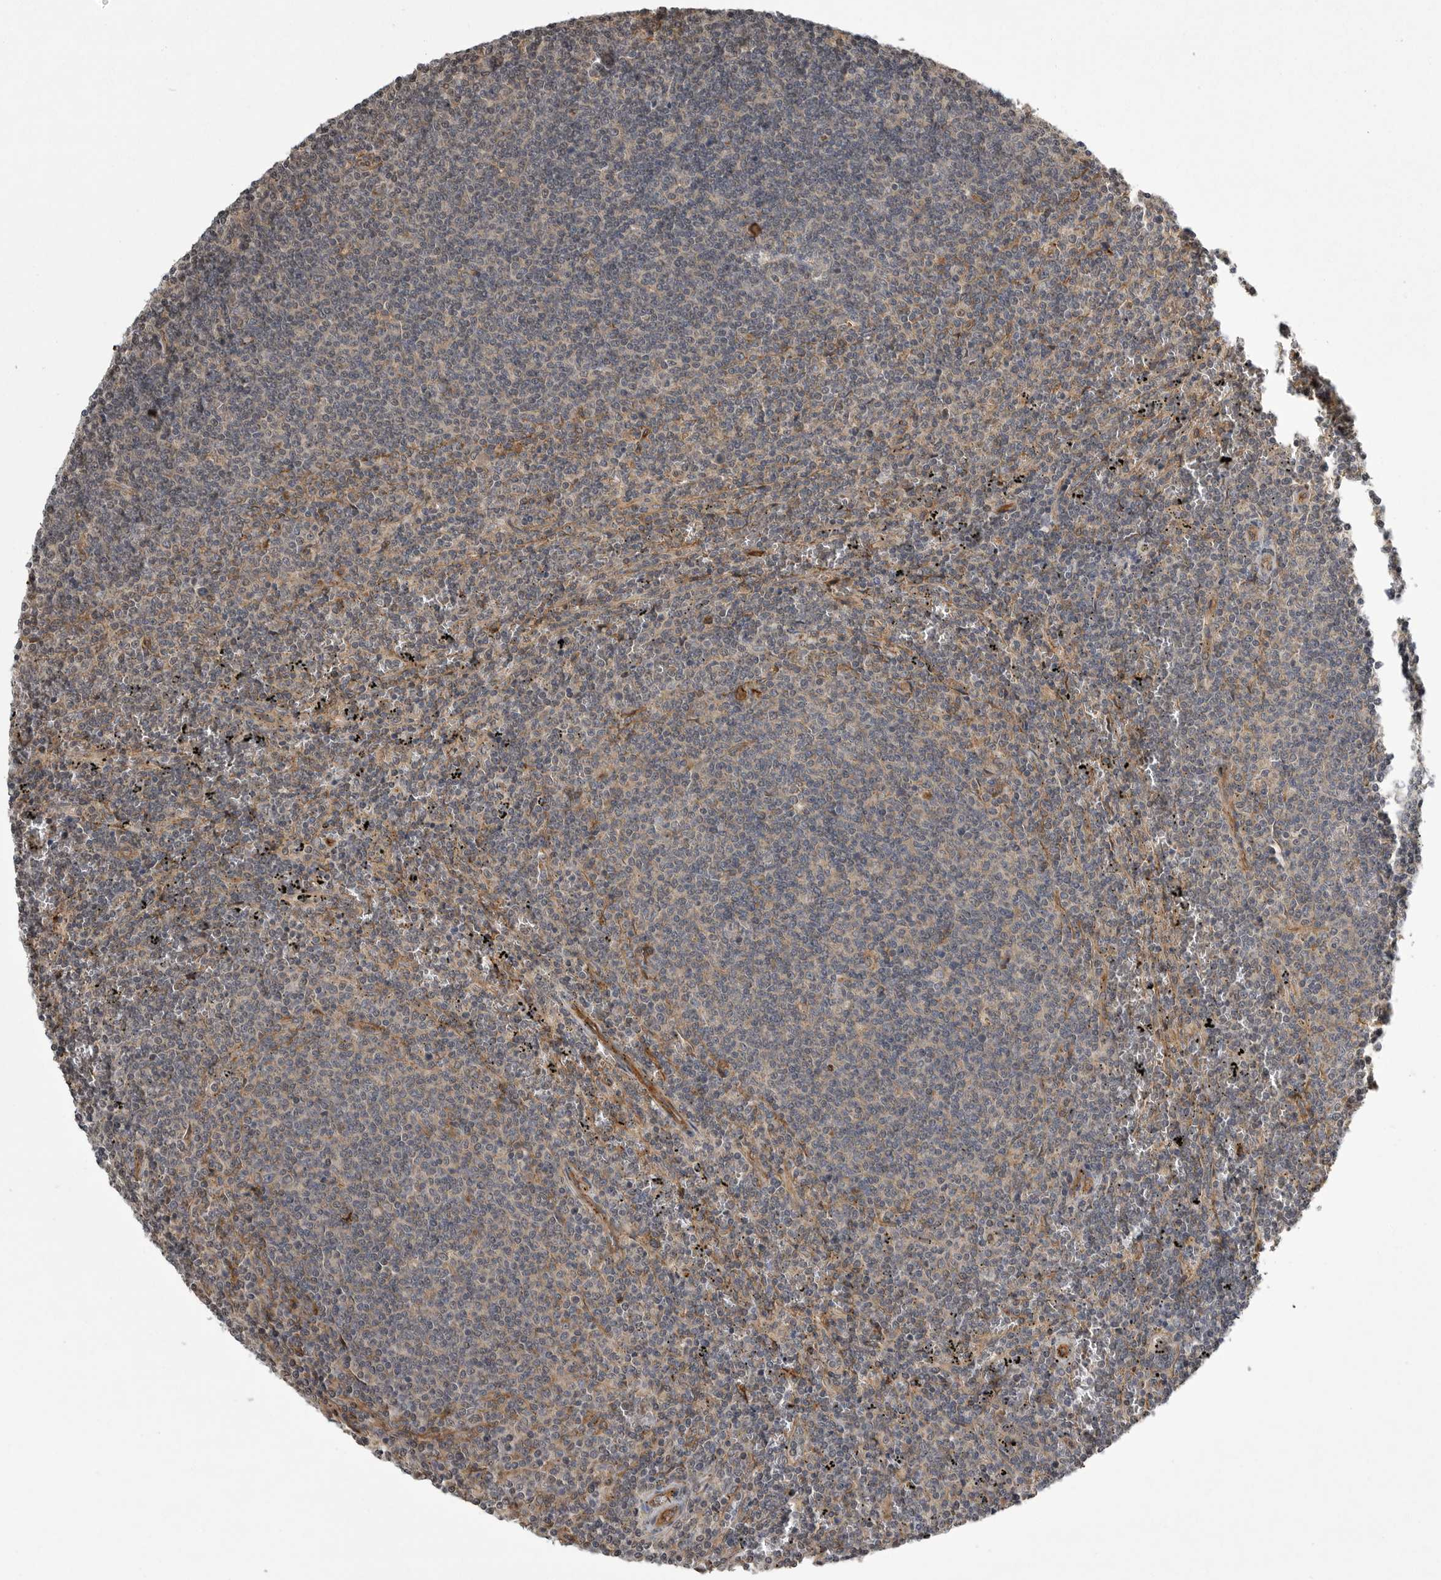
{"staining": {"intensity": "negative", "quantity": "none", "location": "none"}, "tissue": "lymphoma", "cell_type": "Tumor cells", "image_type": "cancer", "snomed": [{"axis": "morphology", "description": "Malignant lymphoma, non-Hodgkin's type, Low grade"}, {"axis": "topography", "description": "Spleen"}], "caption": "IHC image of human low-grade malignant lymphoma, non-Hodgkin's type stained for a protein (brown), which displays no positivity in tumor cells.", "gene": "NECTIN1", "patient": {"sex": "female", "age": 50}}